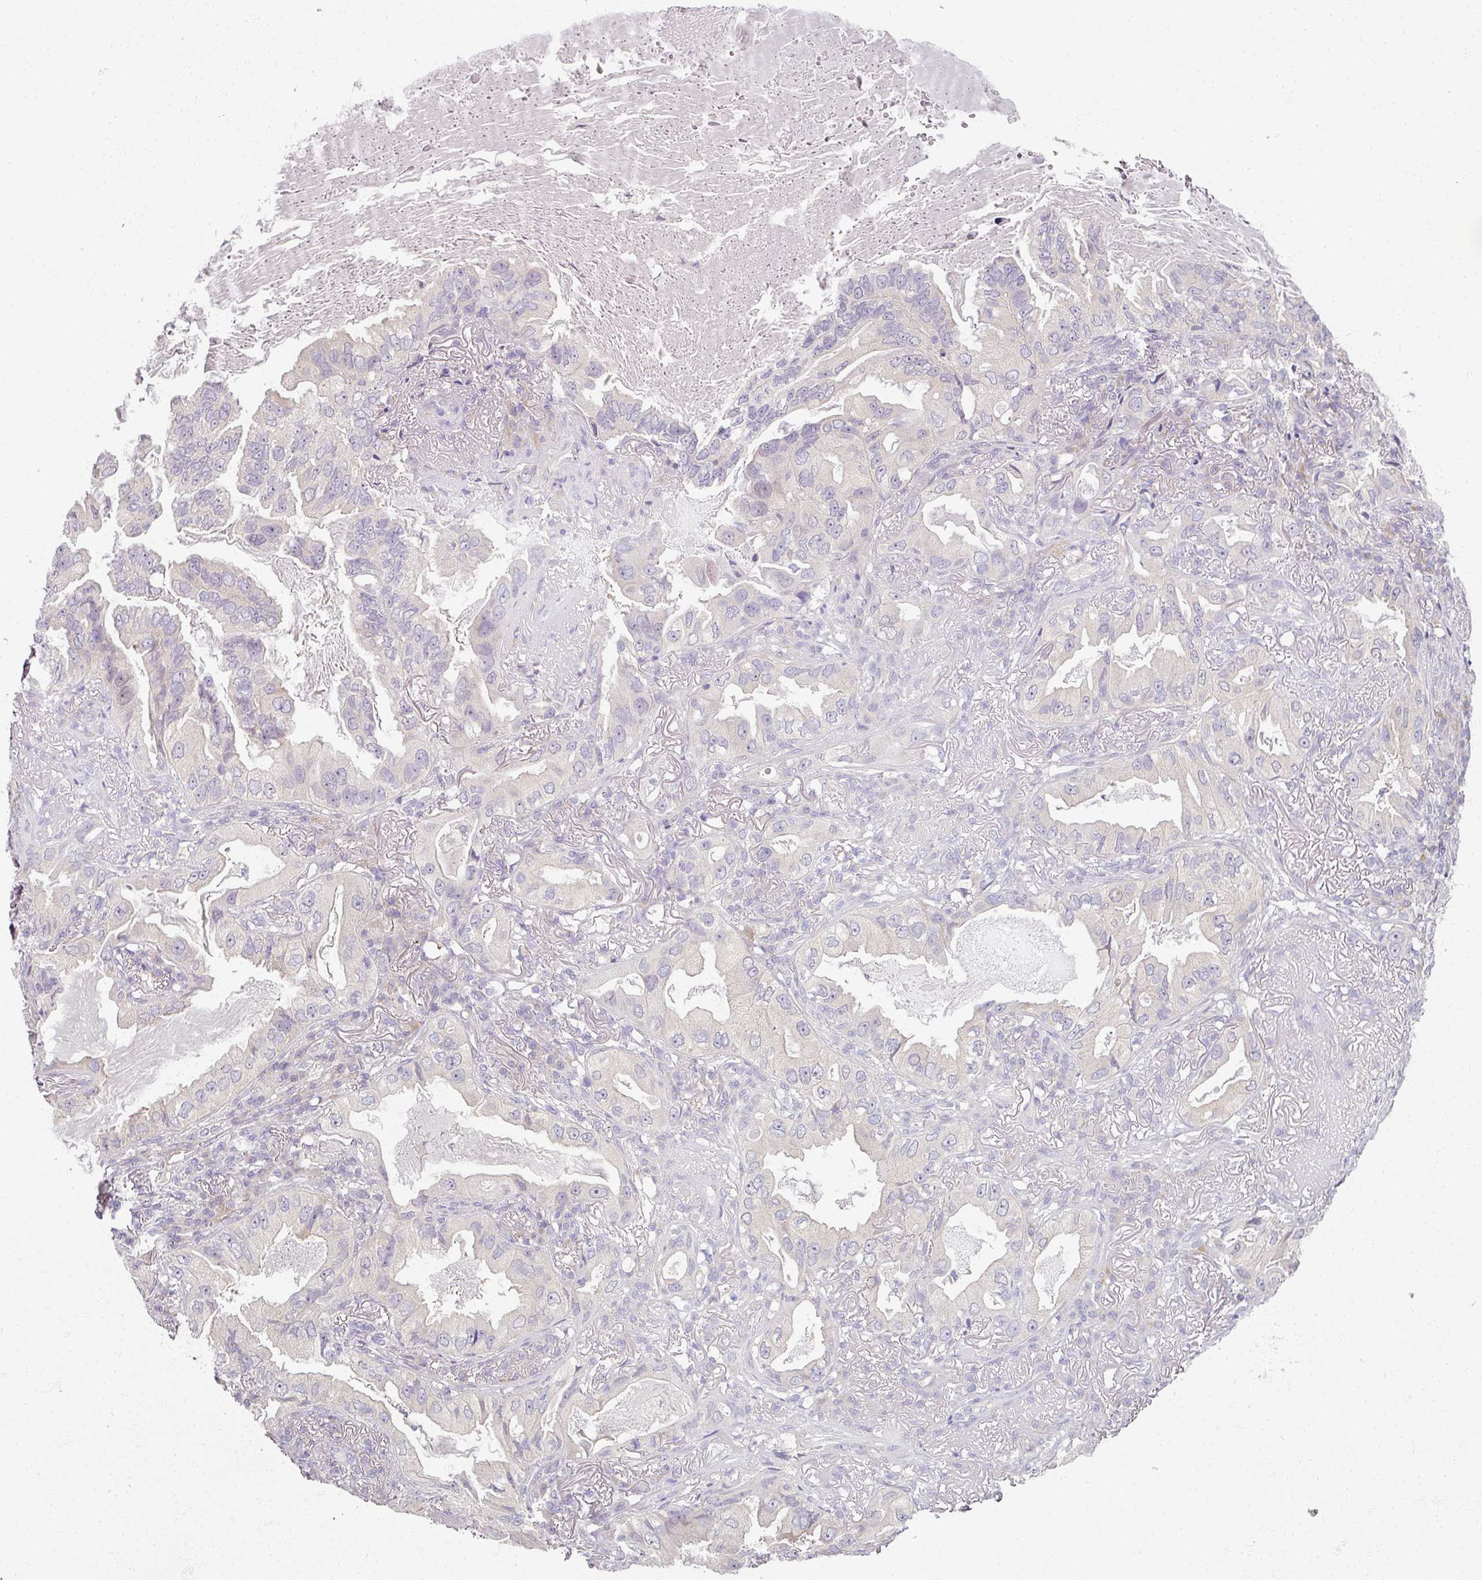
{"staining": {"intensity": "negative", "quantity": "none", "location": "none"}, "tissue": "lung cancer", "cell_type": "Tumor cells", "image_type": "cancer", "snomed": [{"axis": "morphology", "description": "Adenocarcinoma, NOS"}, {"axis": "topography", "description": "Lung"}], "caption": "Immunohistochemistry image of neoplastic tissue: lung adenocarcinoma stained with DAB (3,3'-diaminobenzidine) exhibits no significant protein staining in tumor cells.", "gene": "MYMK", "patient": {"sex": "female", "age": 69}}